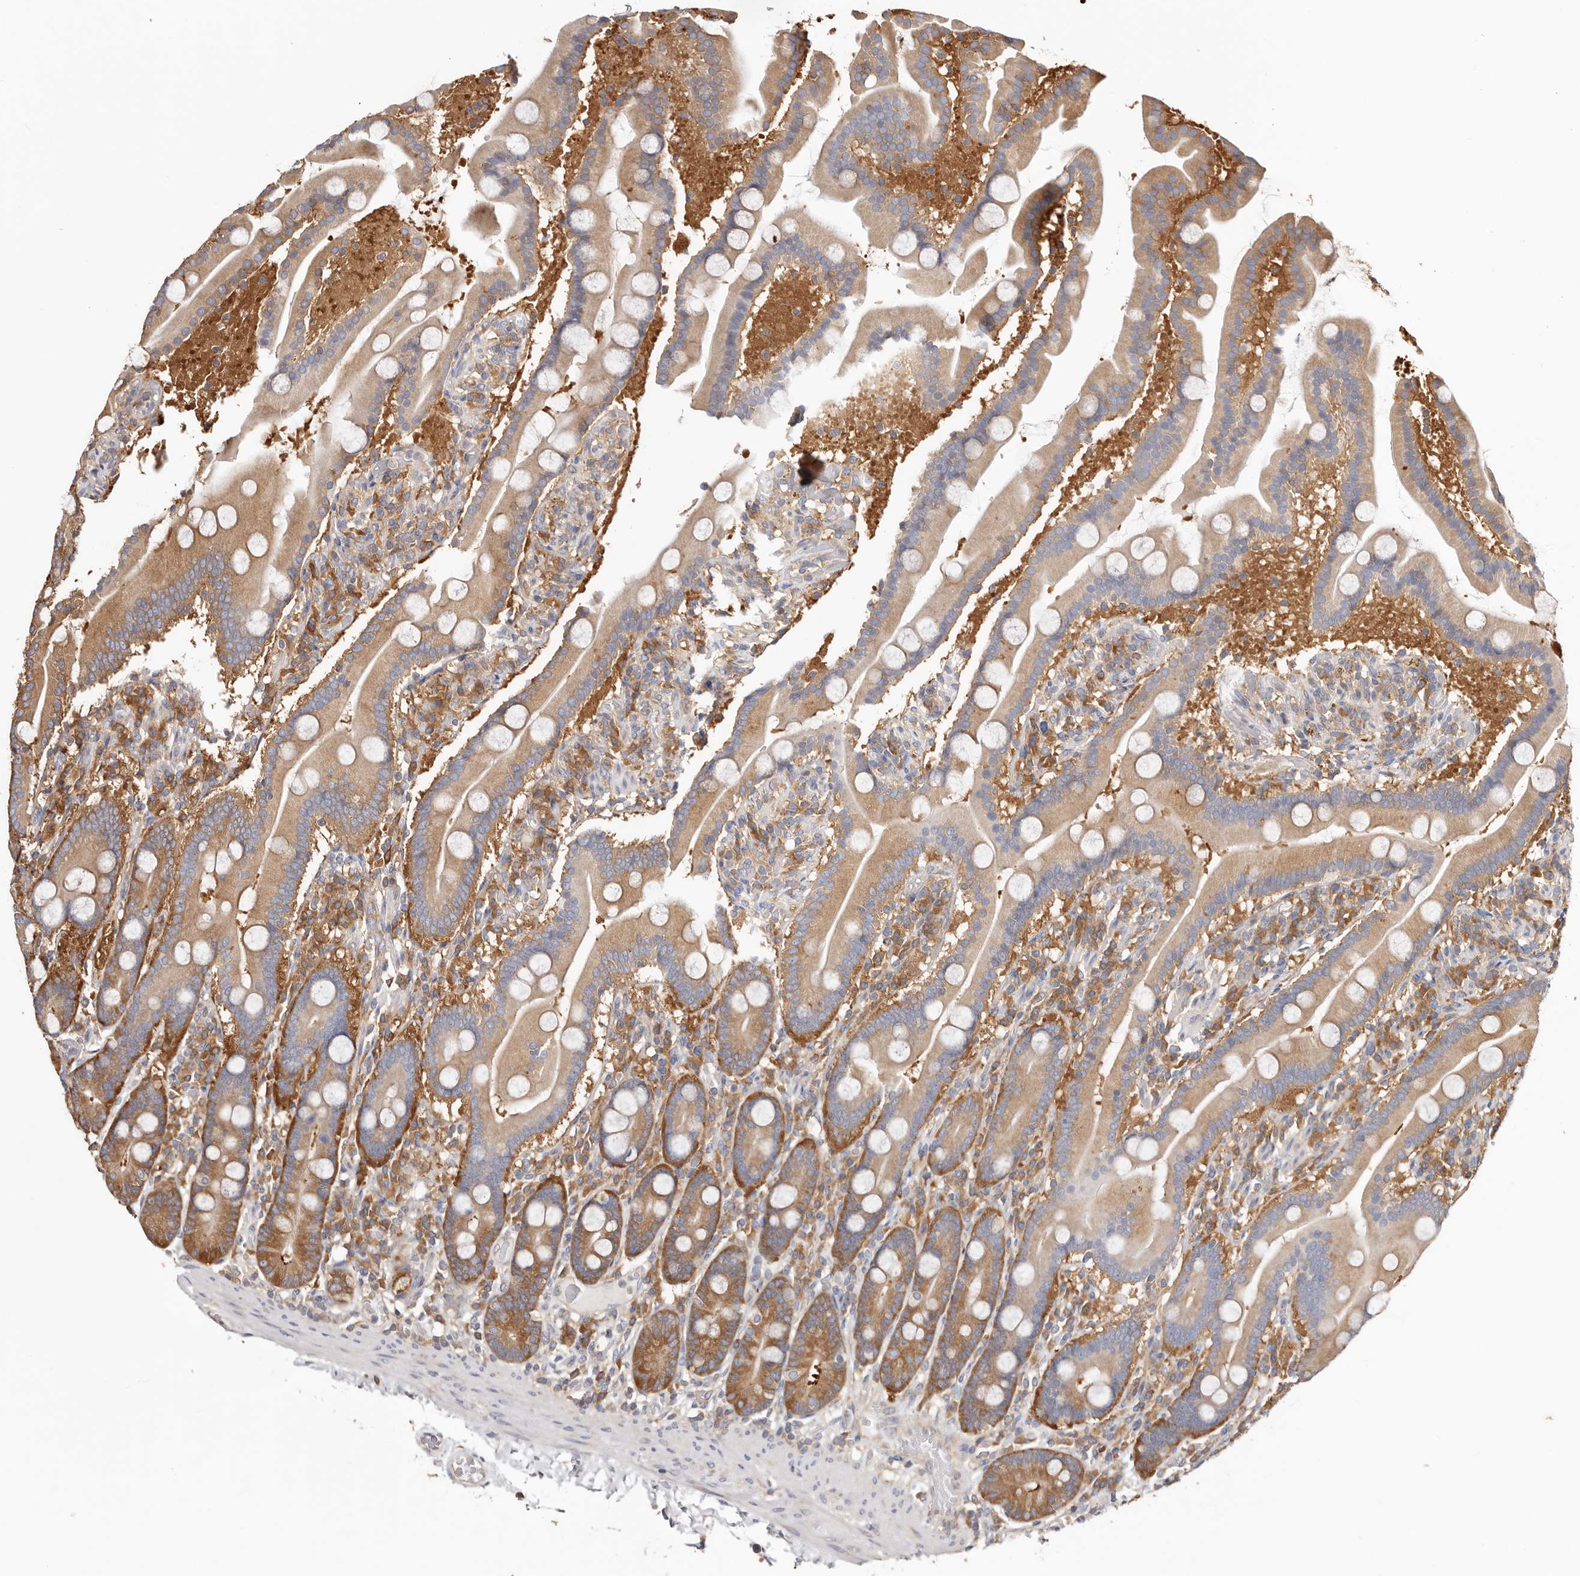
{"staining": {"intensity": "strong", "quantity": ">75%", "location": "cytoplasmic/membranous"}, "tissue": "duodenum", "cell_type": "Glandular cells", "image_type": "normal", "snomed": [{"axis": "morphology", "description": "Normal tissue, NOS"}, {"axis": "topography", "description": "Duodenum"}], "caption": "Protein expression by immunohistochemistry (IHC) displays strong cytoplasmic/membranous positivity in about >75% of glandular cells in normal duodenum.", "gene": "EPRS1", "patient": {"sex": "male", "age": 55}}